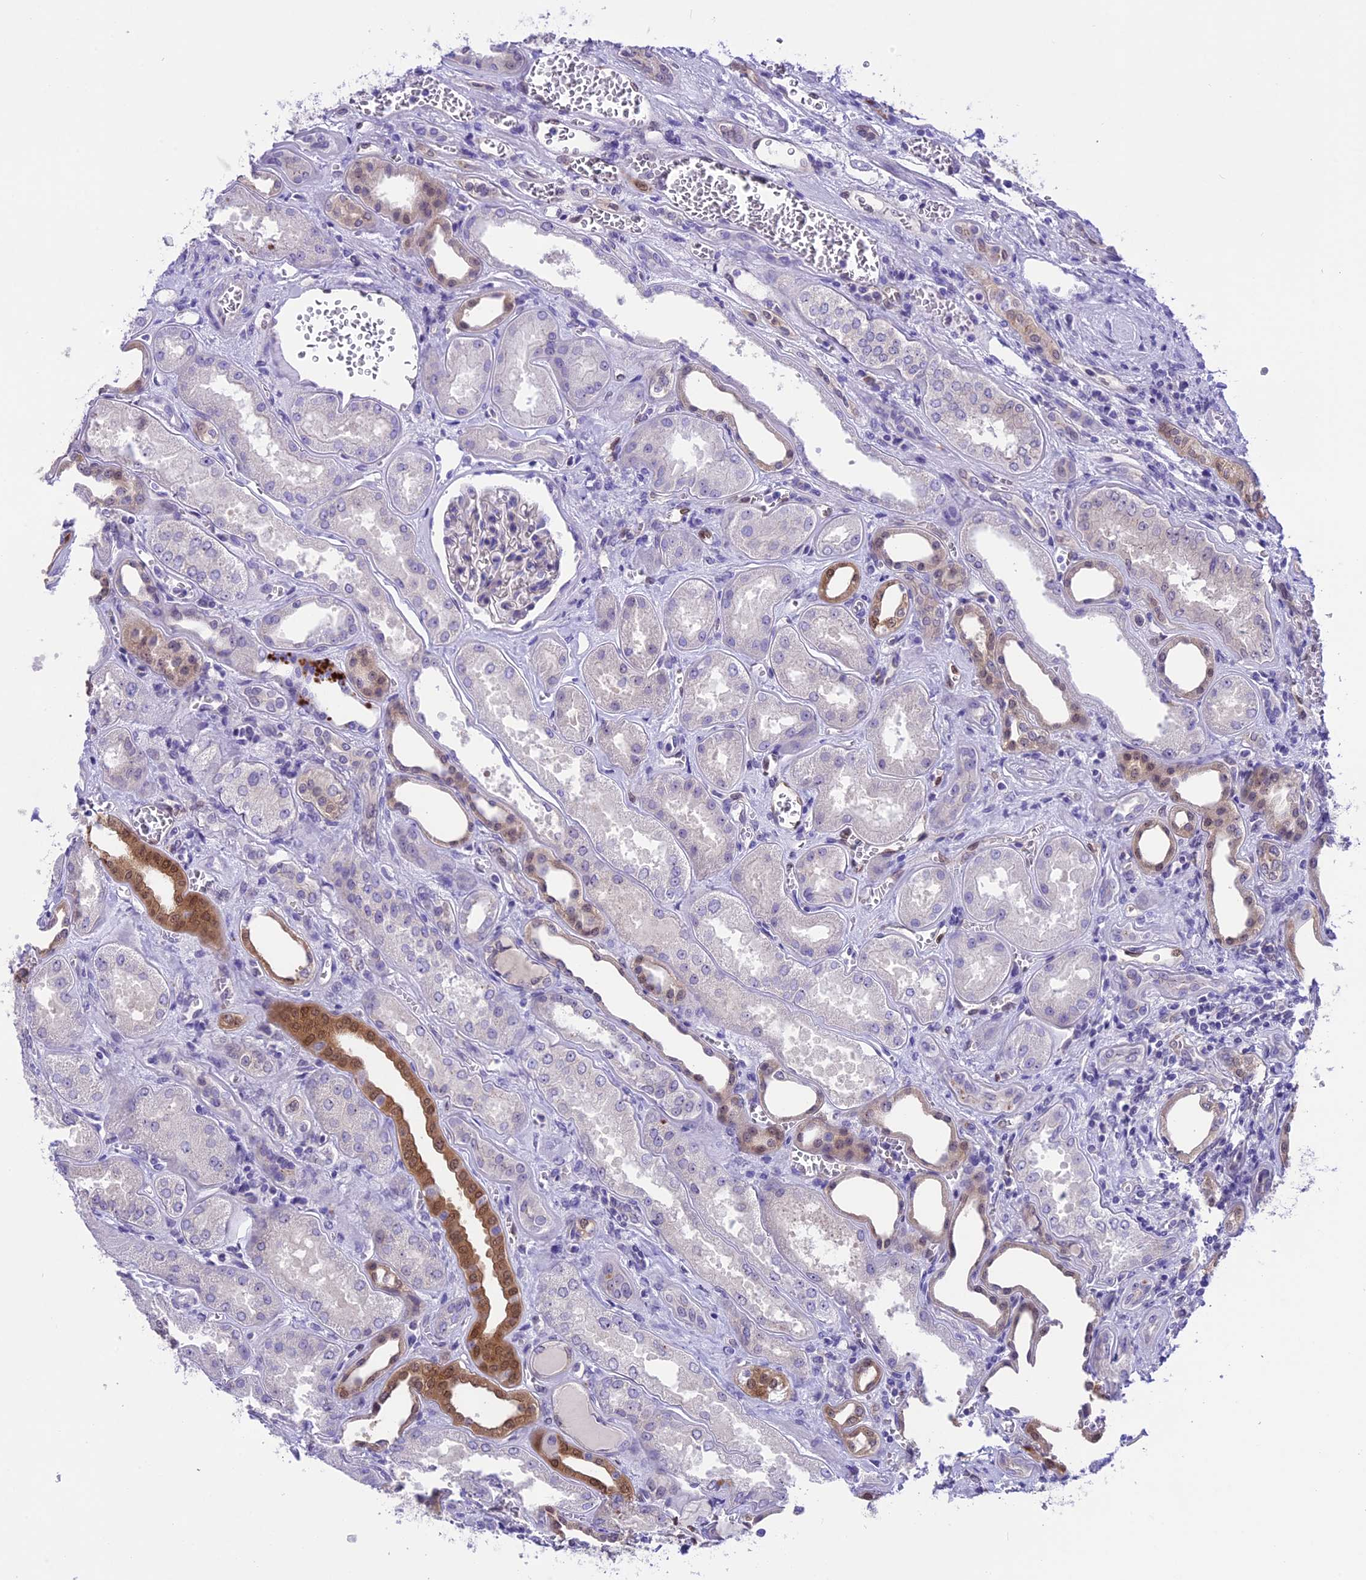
{"staining": {"intensity": "negative", "quantity": "none", "location": "none"}, "tissue": "kidney", "cell_type": "Cells in glomeruli", "image_type": "normal", "snomed": [{"axis": "morphology", "description": "Normal tissue, NOS"}, {"axis": "morphology", "description": "Adenocarcinoma, NOS"}, {"axis": "topography", "description": "Kidney"}], "caption": "Immunohistochemical staining of unremarkable human kidney displays no significant positivity in cells in glomeruli. (DAB (3,3'-diaminobenzidine) immunohistochemistry (IHC) visualized using brightfield microscopy, high magnification).", "gene": "PRR15", "patient": {"sex": "female", "age": 68}}